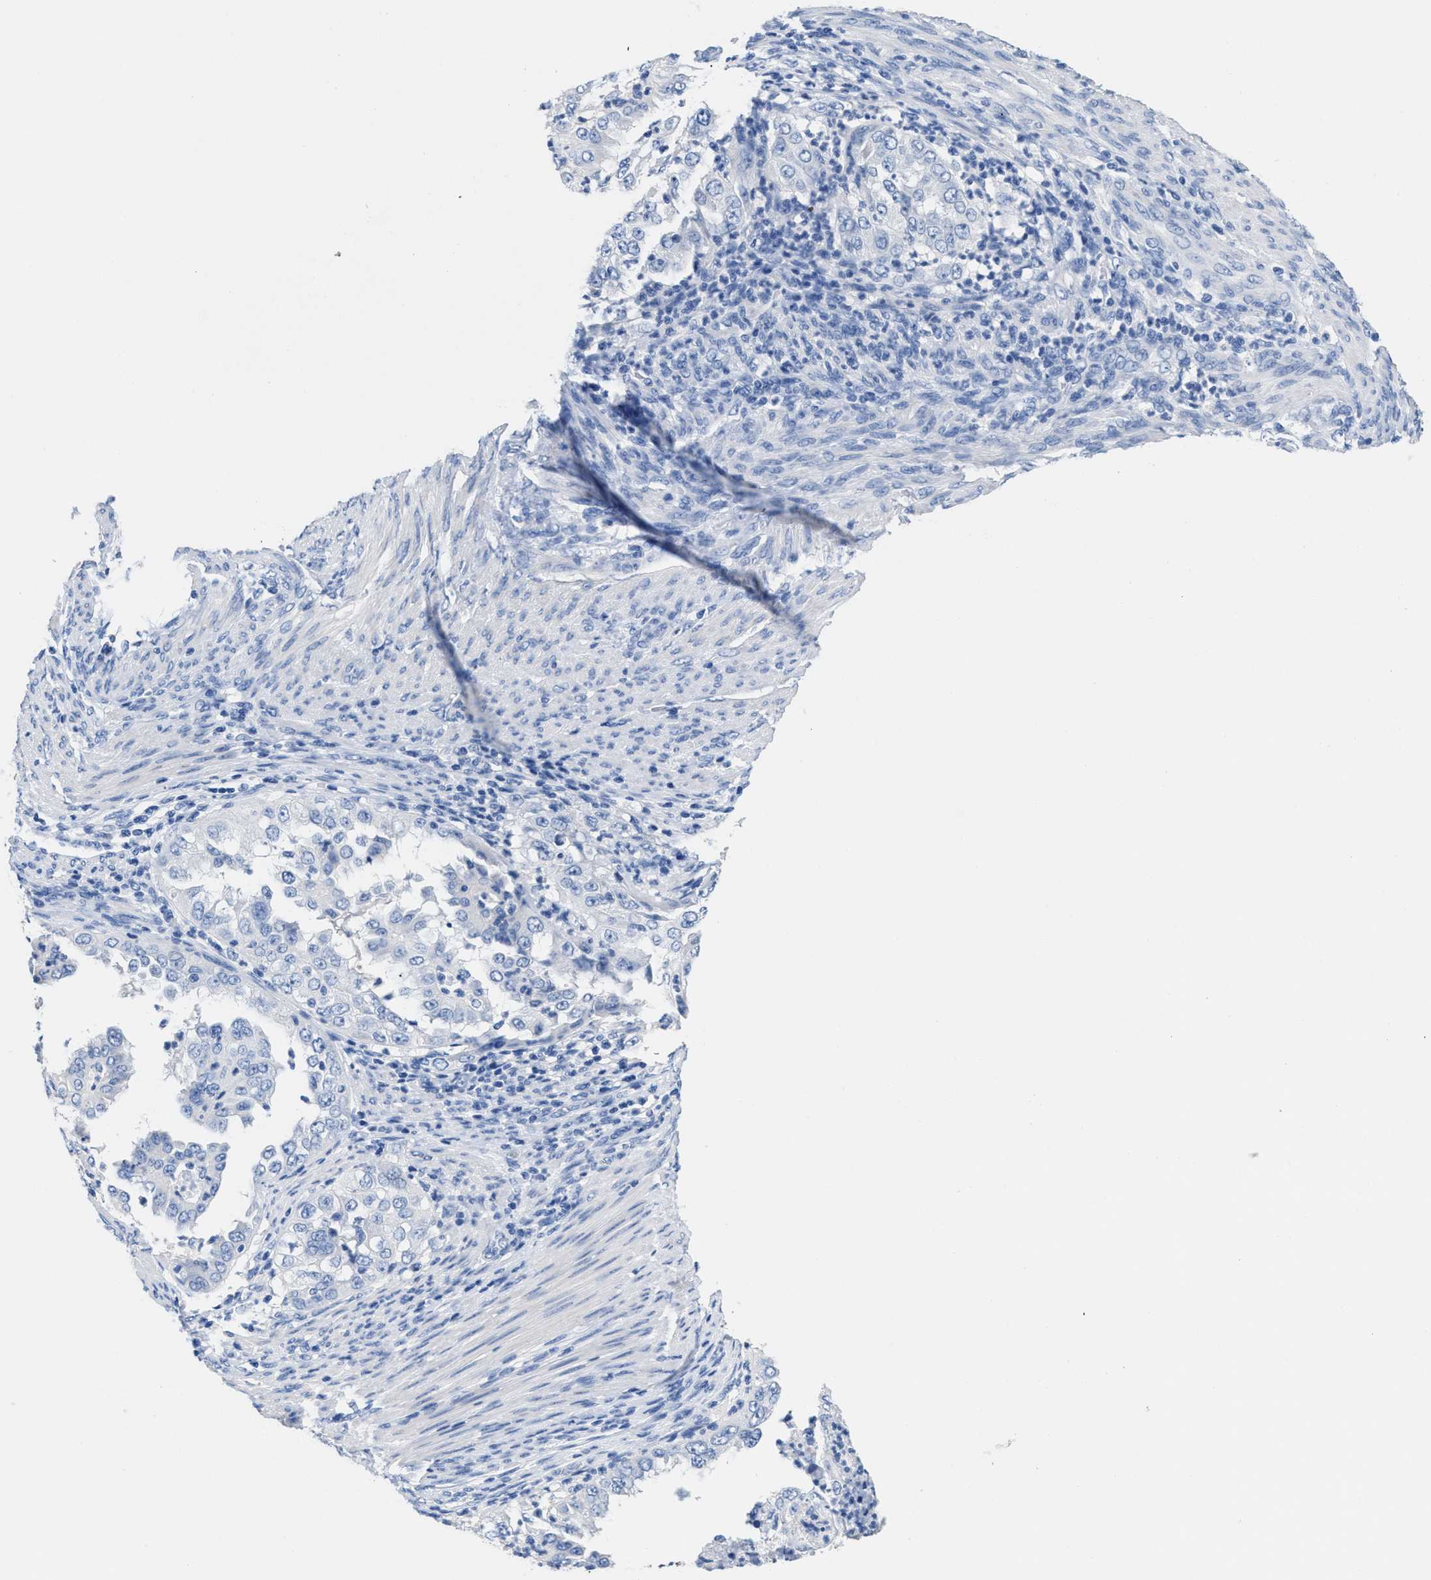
{"staining": {"intensity": "negative", "quantity": "none", "location": "none"}, "tissue": "endometrial cancer", "cell_type": "Tumor cells", "image_type": "cancer", "snomed": [{"axis": "morphology", "description": "Adenocarcinoma, NOS"}, {"axis": "topography", "description": "Endometrium"}], "caption": "High power microscopy histopathology image of an immunohistochemistry (IHC) histopathology image of endometrial cancer, revealing no significant positivity in tumor cells.", "gene": "SLFN13", "patient": {"sex": "female", "age": 85}}